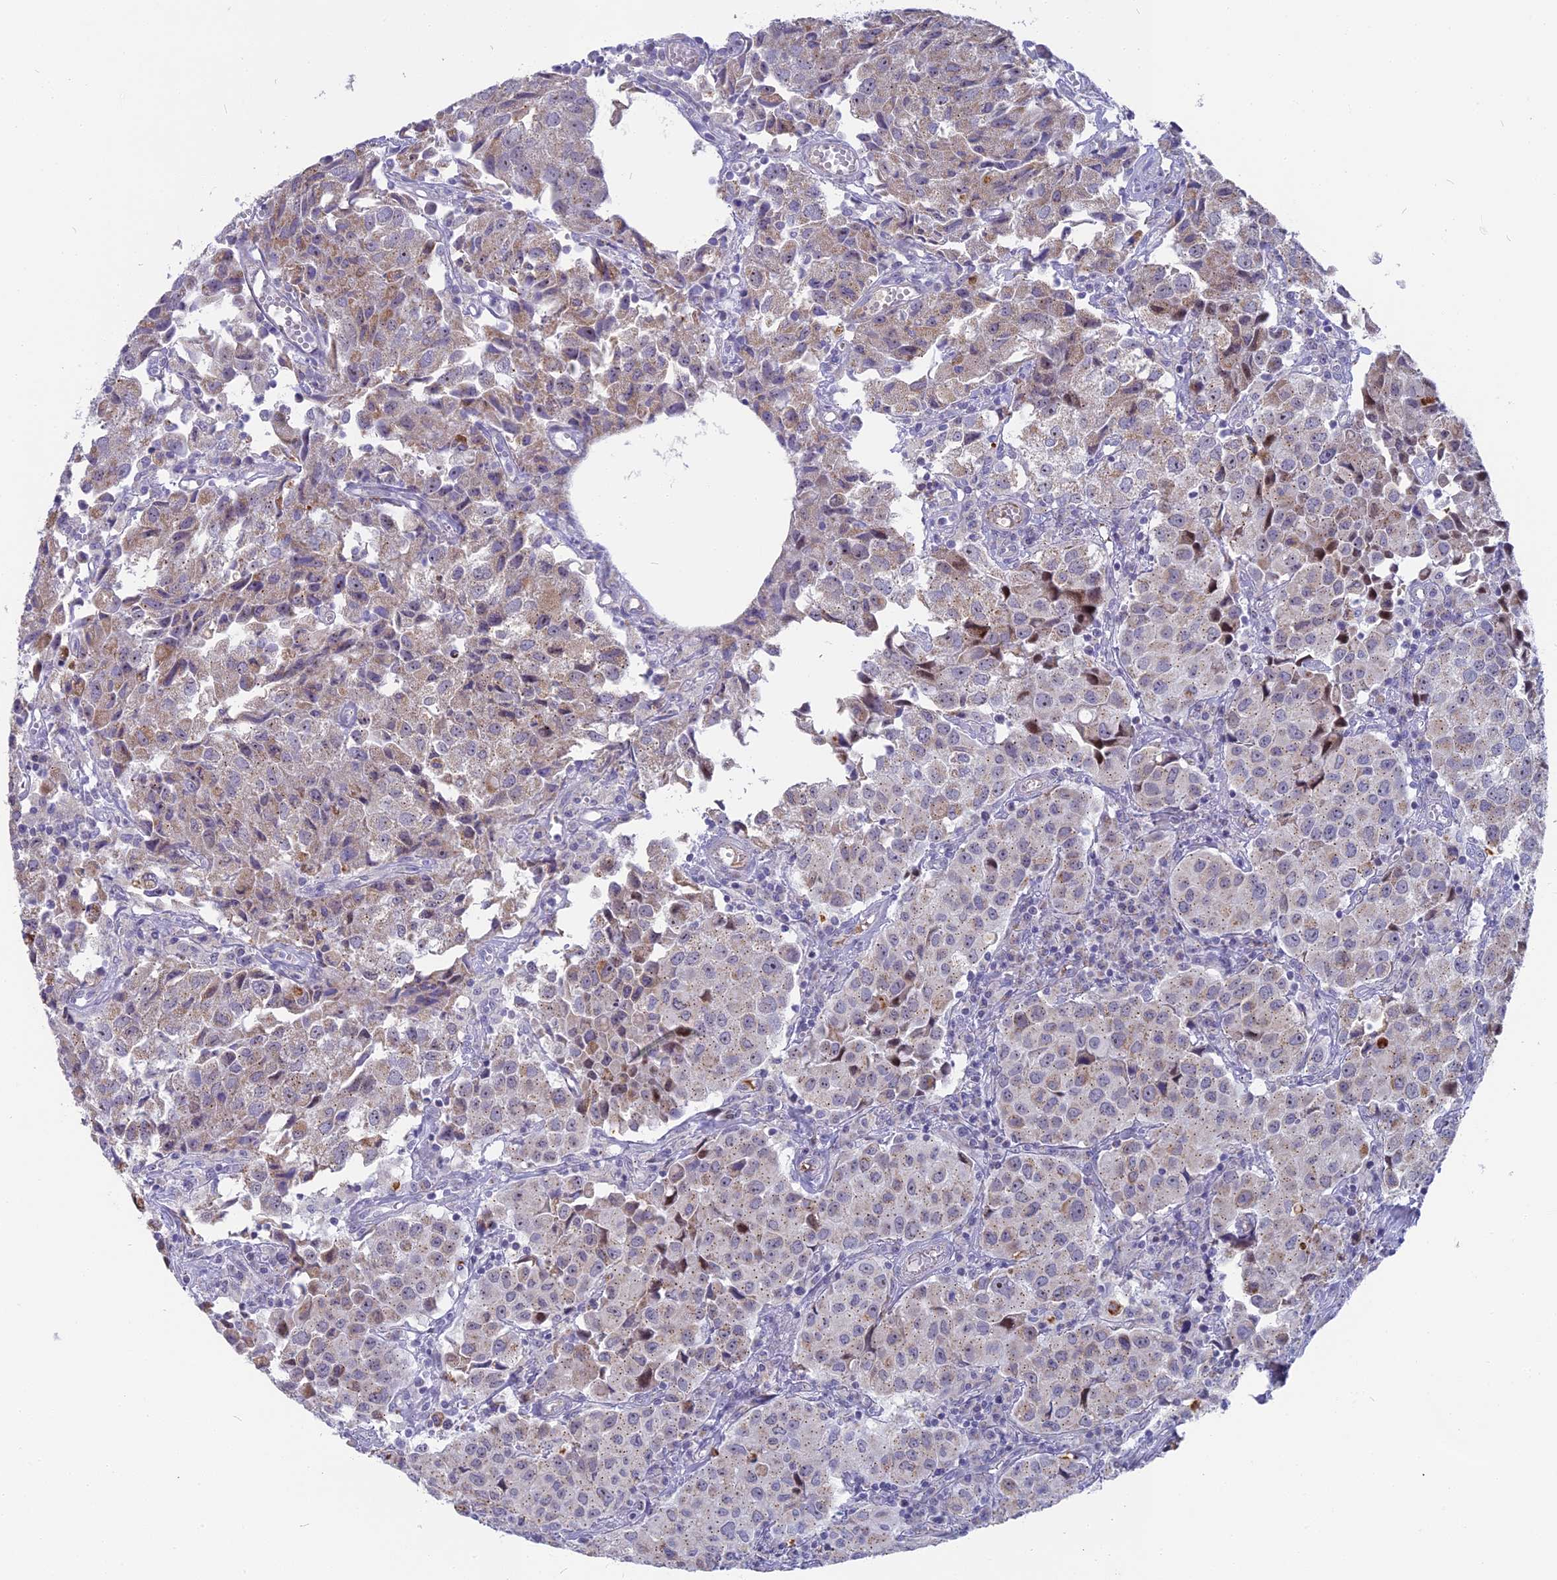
{"staining": {"intensity": "weak", "quantity": "<25%", "location": "cytoplasmic/membranous"}, "tissue": "urothelial cancer", "cell_type": "Tumor cells", "image_type": "cancer", "snomed": [{"axis": "morphology", "description": "Urothelial carcinoma, High grade"}, {"axis": "topography", "description": "Urinary bladder"}], "caption": "Protein analysis of urothelial cancer shows no significant positivity in tumor cells. Brightfield microscopy of immunohistochemistry (IHC) stained with DAB (3,3'-diaminobenzidine) (brown) and hematoxylin (blue), captured at high magnification.", "gene": "DTWD1", "patient": {"sex": "female", "age": 75}}